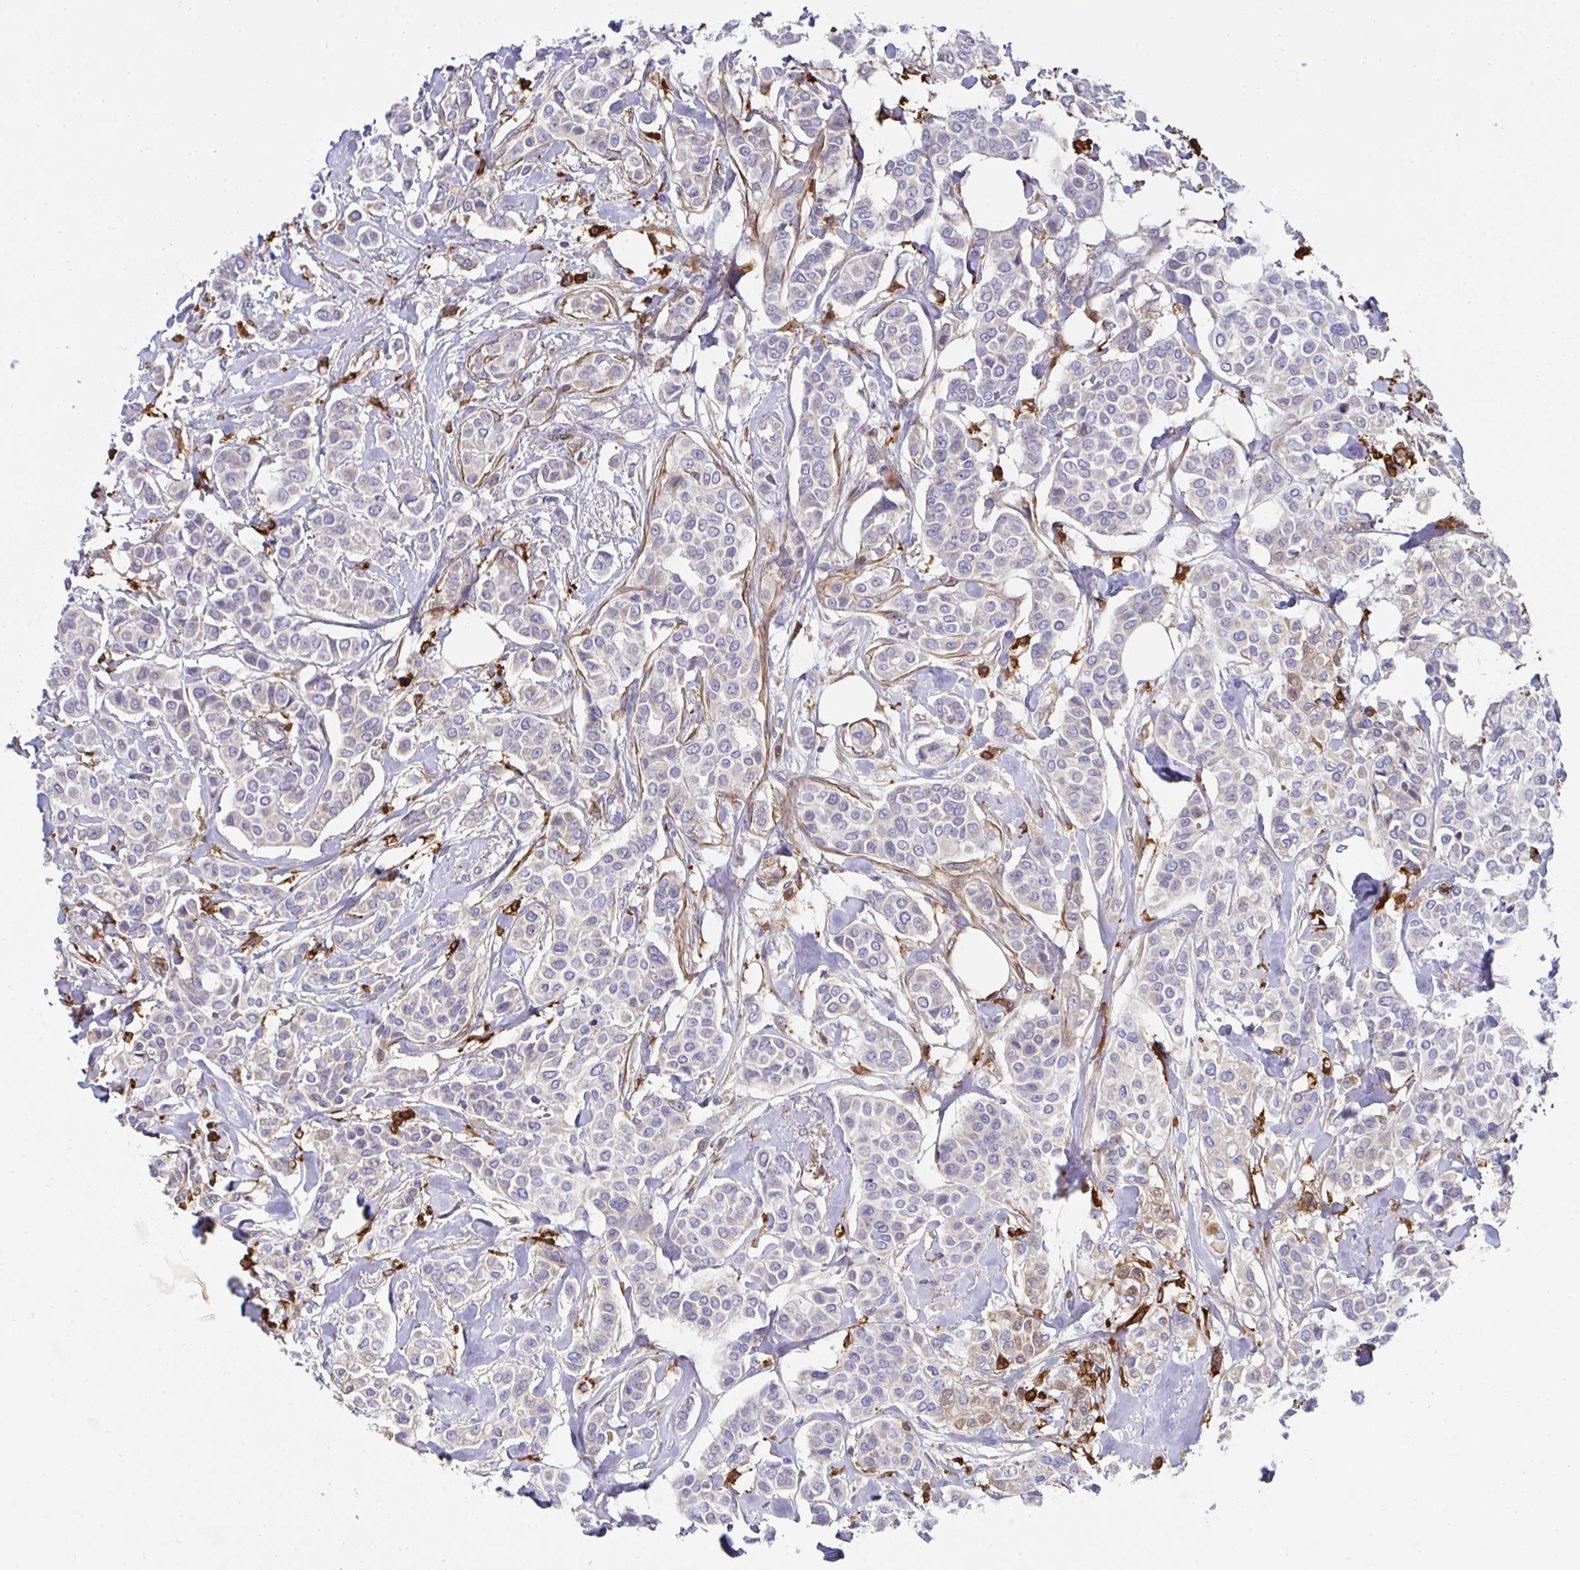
{"staining": {"intensity": "negative", "quantity": "none", "location": "none"}, "tissue": "breast cancer", "cell_type": "Tumor cells", "image_type": "cancer", "snomed": [{"axis": "morphology", "description": "Lobular carcinoma"}, {"axis": "topography", "description": "Breast"}], "caption": "A micrograph of lobular carcinoma (breast) stained for a protein displays no brown staining in tumor cells. (DAB immunohistochemistry with hematoxylin counter stain).", "gene": "FBXL13", "patient": {"sex": "female", "age": 51}}